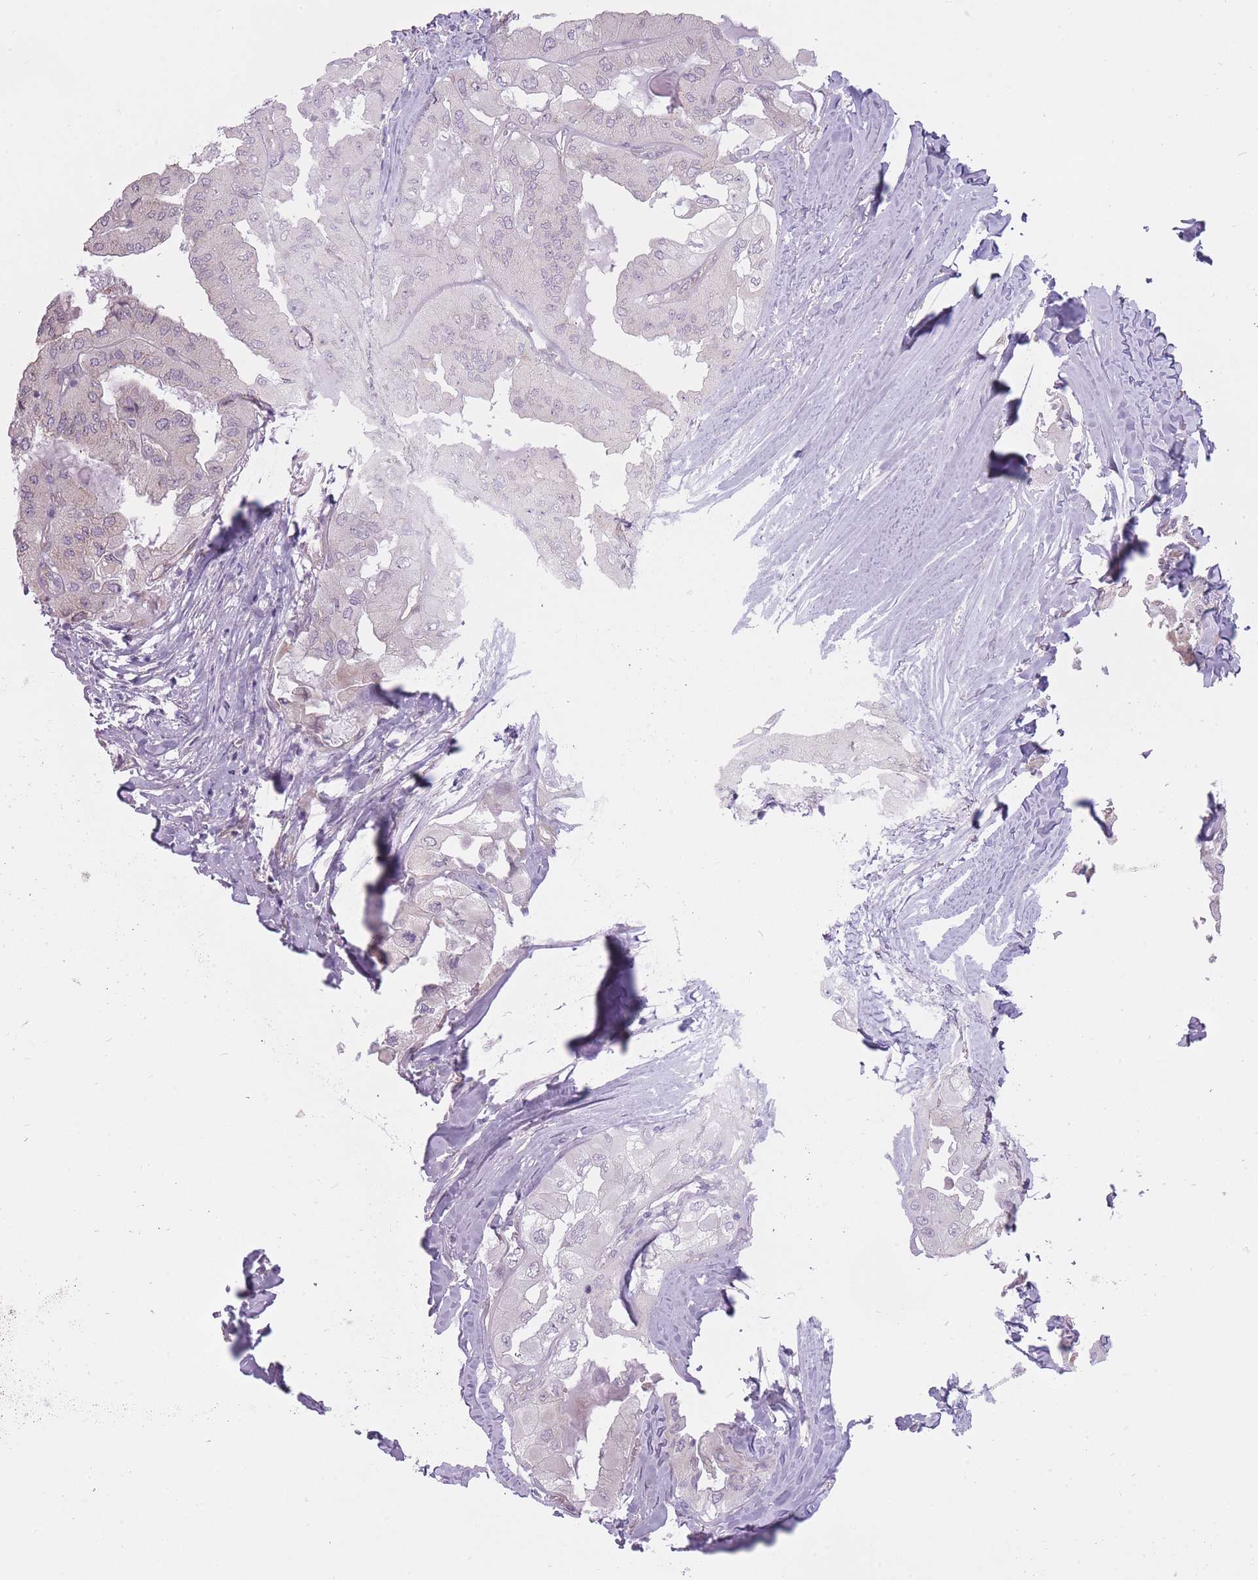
{"staining": {"intensity": "negative", "quantity": "none", "location": "none"}, "tissue": "thyroid cancer", "cell_type": "Tumor cells", "image_type": "cancer", "snomed": [{"axis": "morphology", "description": "Normal tissue, NOS"}, {"axis": "morphology", "description": "Papillary adenocarcinoma, NOS"}, {"axis": "topography", "description": "Thyroid gland"}], "caption": "The IHC micrograph has no significant staining in tumor cells of thyroid papillary adenocarcinoma tissue.", "gene": "PGRMC2", "patient": {"sex": "female", "age": 59}}